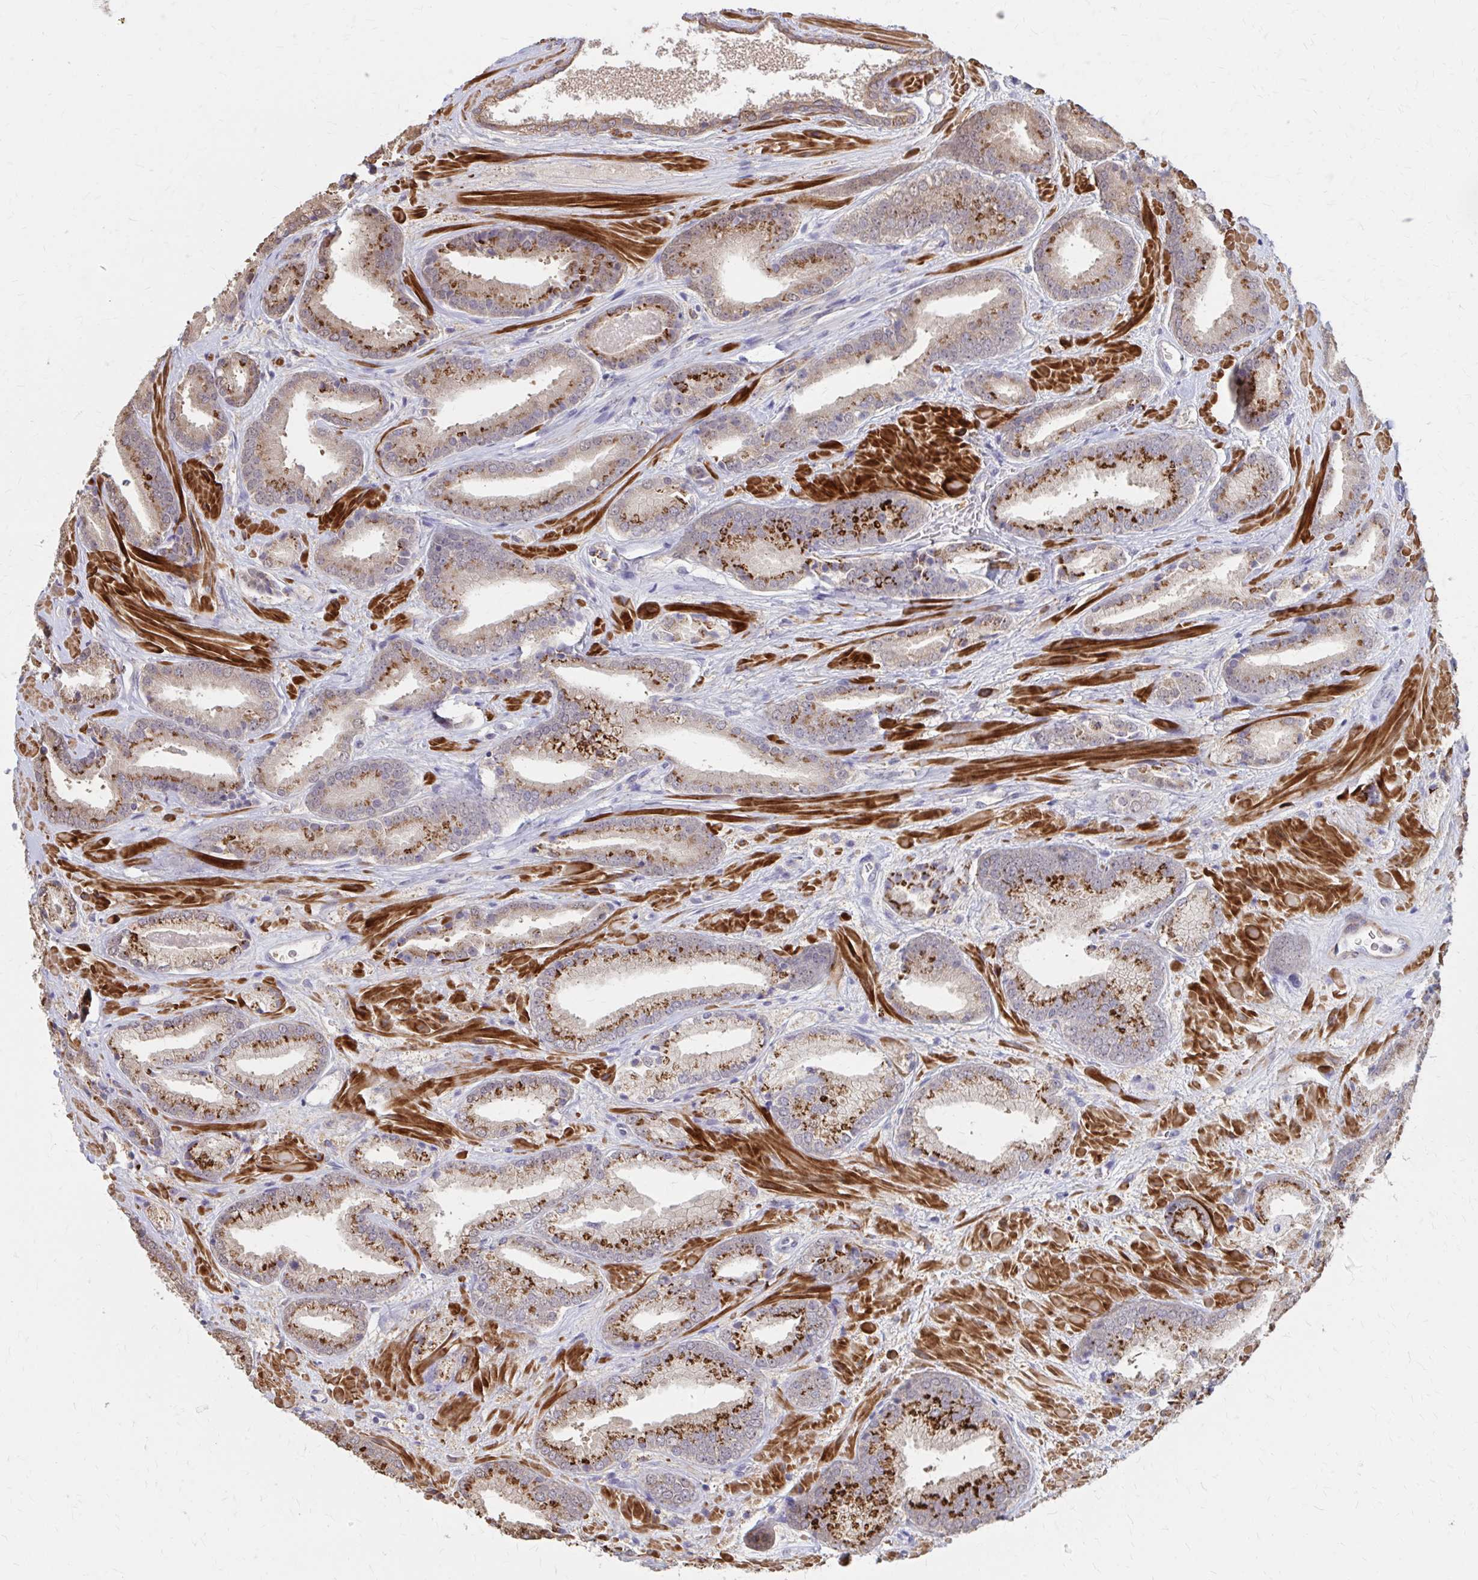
{"staining": {"intensity": "strong", "quantity": "25%-75%", "location": "cytoplasmic/membranous"}, "tissue": "prostate cancer", "cell_type": "Tumor cells", "image_type": "cancer", "snomed": [{"axis": "morphology", "description": "Adenocarcinoma, High grade"}, {"axis": "topography", "description": "Prostate"}], "caption": "A high amount of strong cytoplasmic/membranous positivity is appreciated in about 25%-75% of tumor cells in prostate cancer (high-grade adenocarcinoma) tissue.", "gene": "IFI44L", "patient": {"sex": "male", "age": 56}}